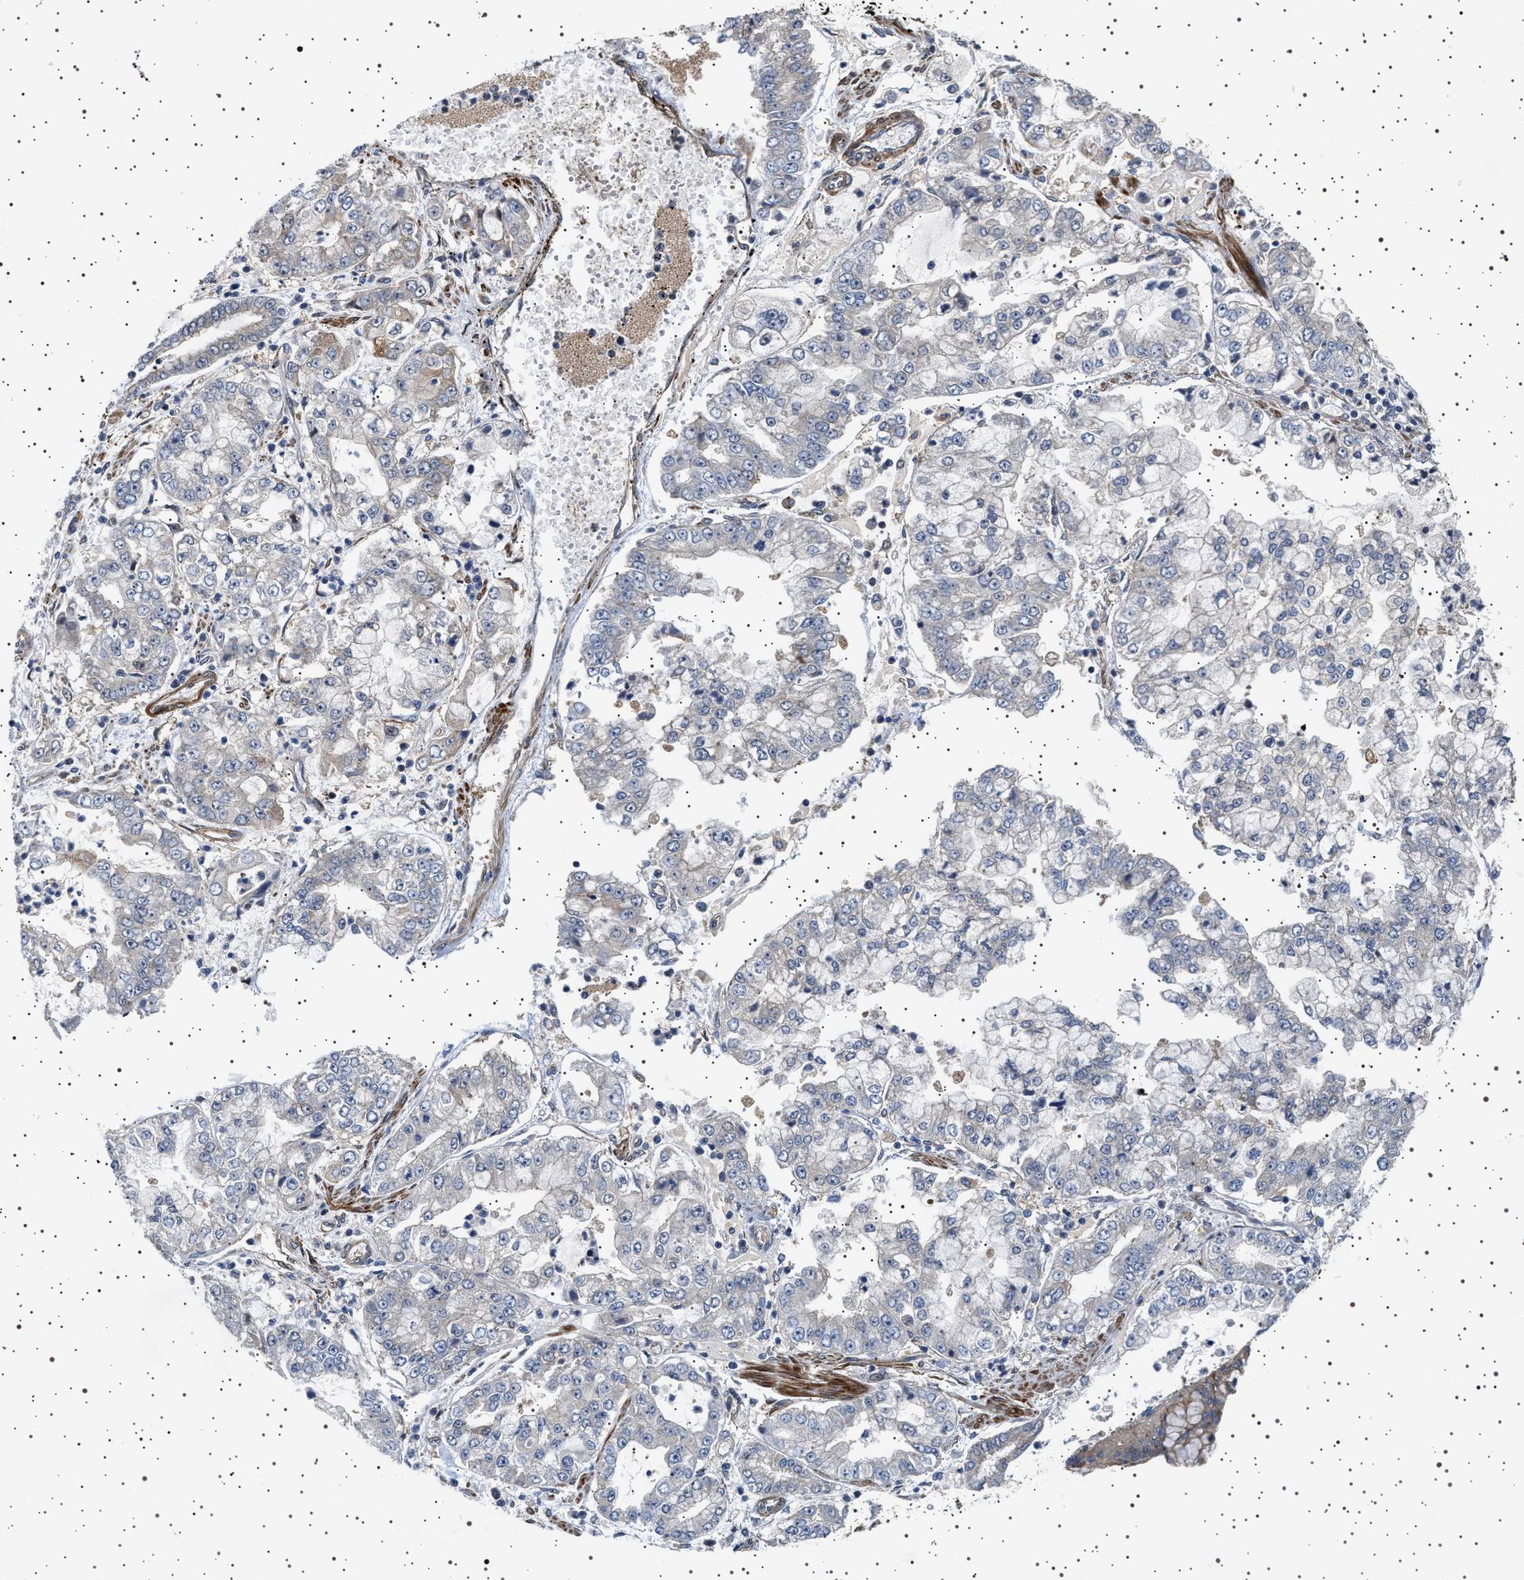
{"staining": {"intensity": "negative", "quantity": "none", "location": "none"}, "tissue": "stomach cancer", "cell_type": "Tumor cells", "image_type": "cancer", "snomed": [{"axis": "morphology", "description": "Adenocarcinoma, NOS"}, {"axis": "topography", "description": "Stomach"}], "caption": "High magnification brightfield microscopy of adenocarcinoma (stomach) stained with DAB (3,3'-diaminobenzidine) (brown) and counterstained with hematoxylin (blue): tumor cells show no significant staining. (Immunohistochemistry, brightfield microscopy, high magnification).", "gene": "BAG3", "patient": {"sex": "male", "age": 76}}